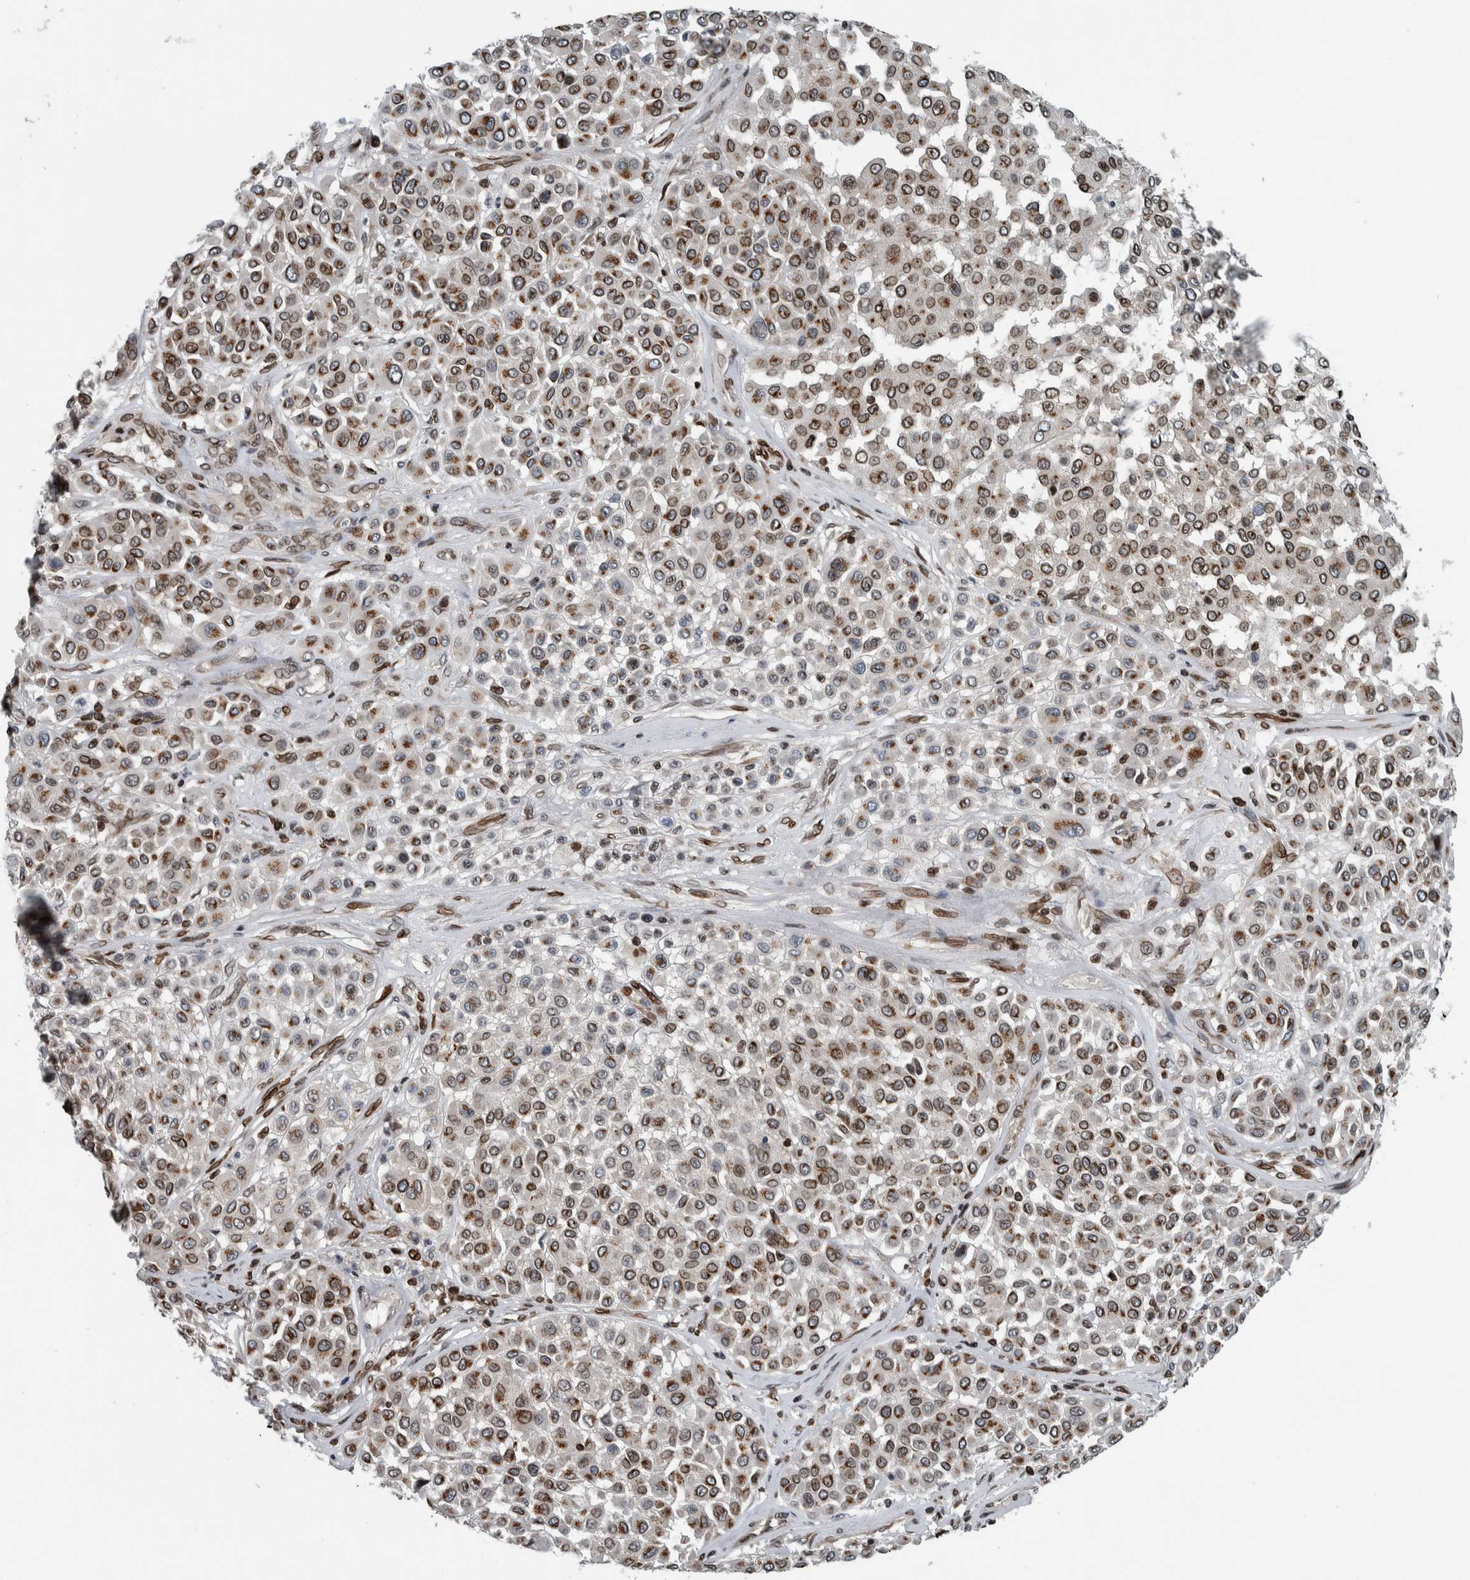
{"staining": {"intensity": "moderate", "quantity": "25%-75%", "location": "cytoplasmic/membranous,nuclear"}, "tissue": "melanoma", "cell_type": "Tumor cells", "image_type": "cancer", "snomed": [{"axis": "morphology", "description": "Malignant melanoma, Metastatic site"}, {"axis": "topography", "description": "Soft tissue"}], "caption": "Brown immunohistochemical staining in human melanoma demonstrates moderate cytoplasmic/membranous and nuclear expression in about 25%-75% of tumor cells.", "gene": "FAM135B", "patient": {"sex": "male", "age": 41}}